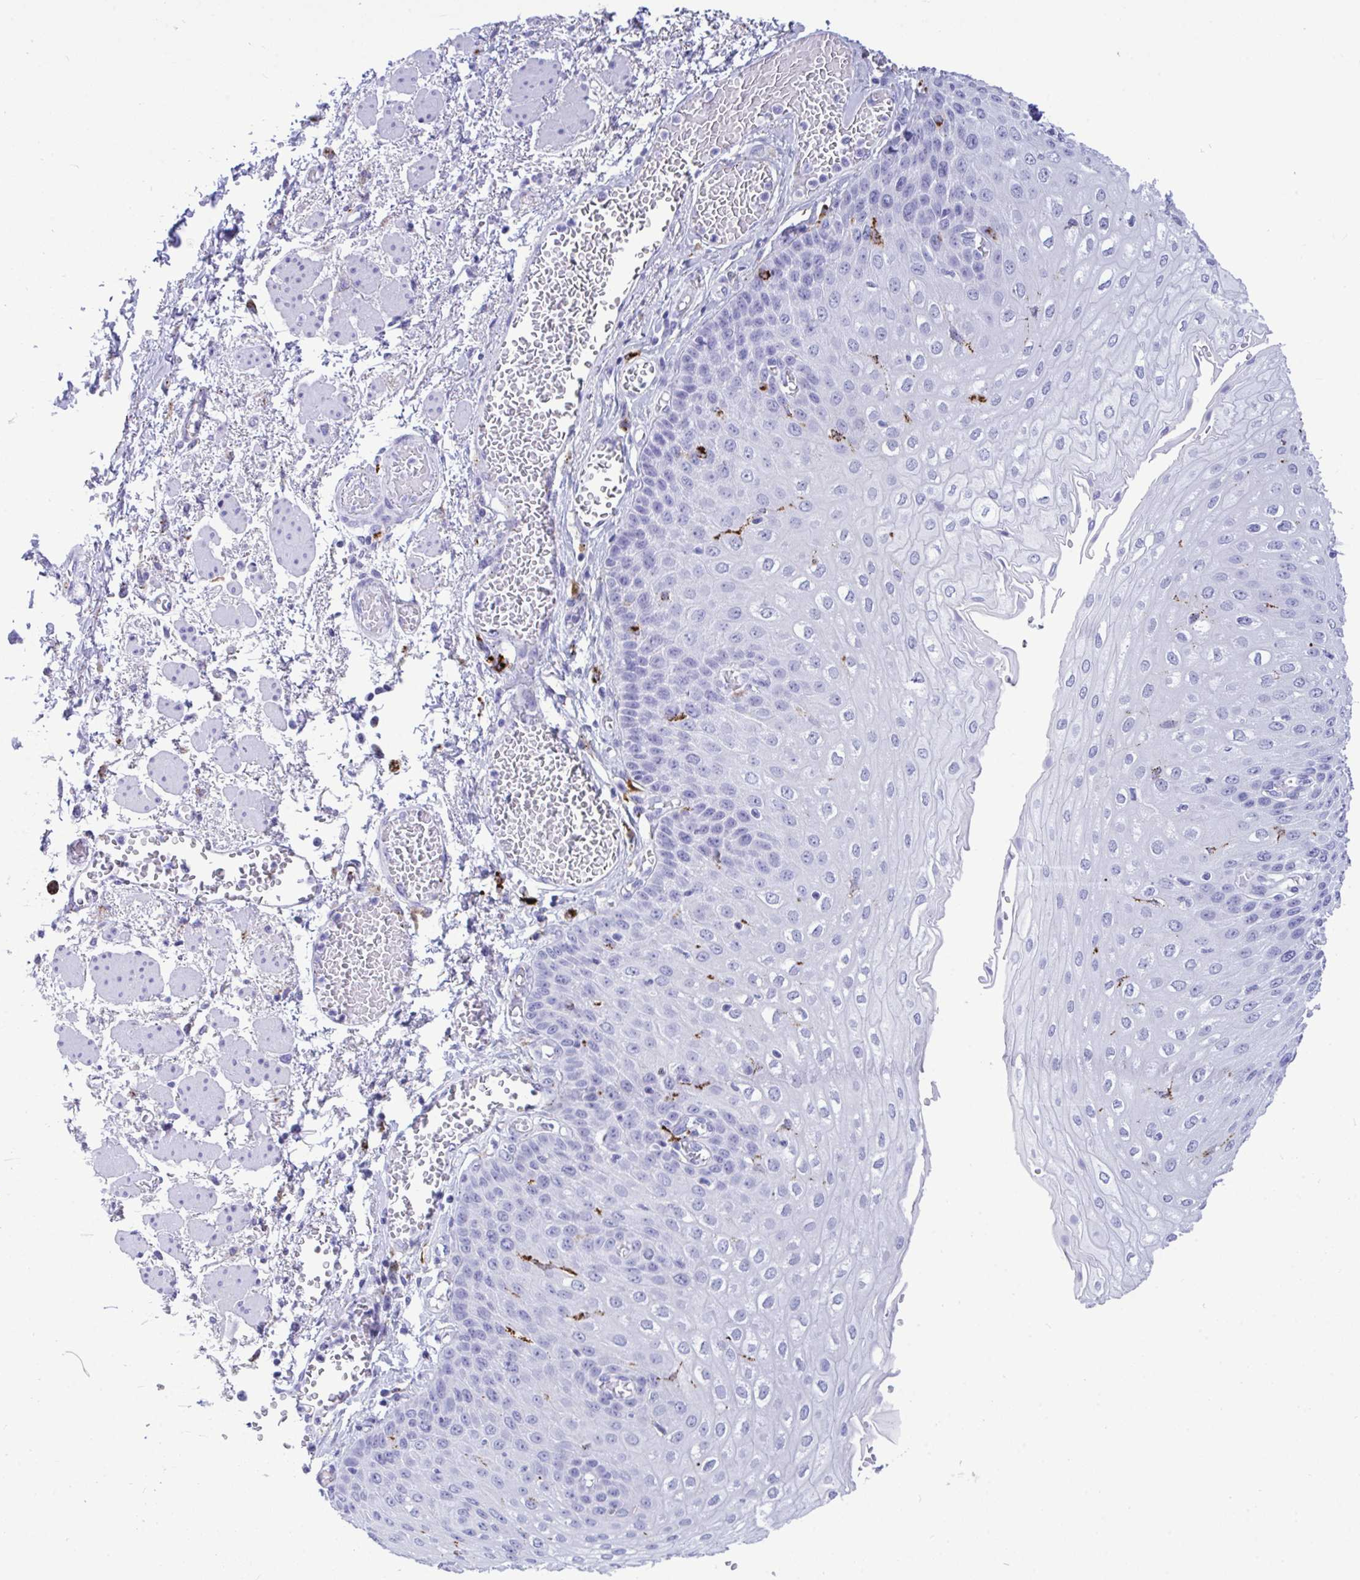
{"staining": {"intensity": "negative", "quantity": "none", "location": "none"}, "tissue": "esophagus", "cell_type": "Squamous epithelial cells", "image_type": "normal", "snomed": [{"axis": "morphology", "description": "Normal tissue, NOS"}, {"axis": "morphology", "description": "Adenocarcinoma, NOS"}, {"axis": "topography", "description": "Esophagus"}], "caption": "DAB (3,3'-diaminobenzidine) immunohistochemical staining of normal esophagus exhibits no significant positivity in squamous epithelial cells. The staining is performed using DAB brown chromogen with nuclei counter-stained in using hematoxylin.", "gene": "CPVL", "patient": {"sex": "male", "age": 81}}